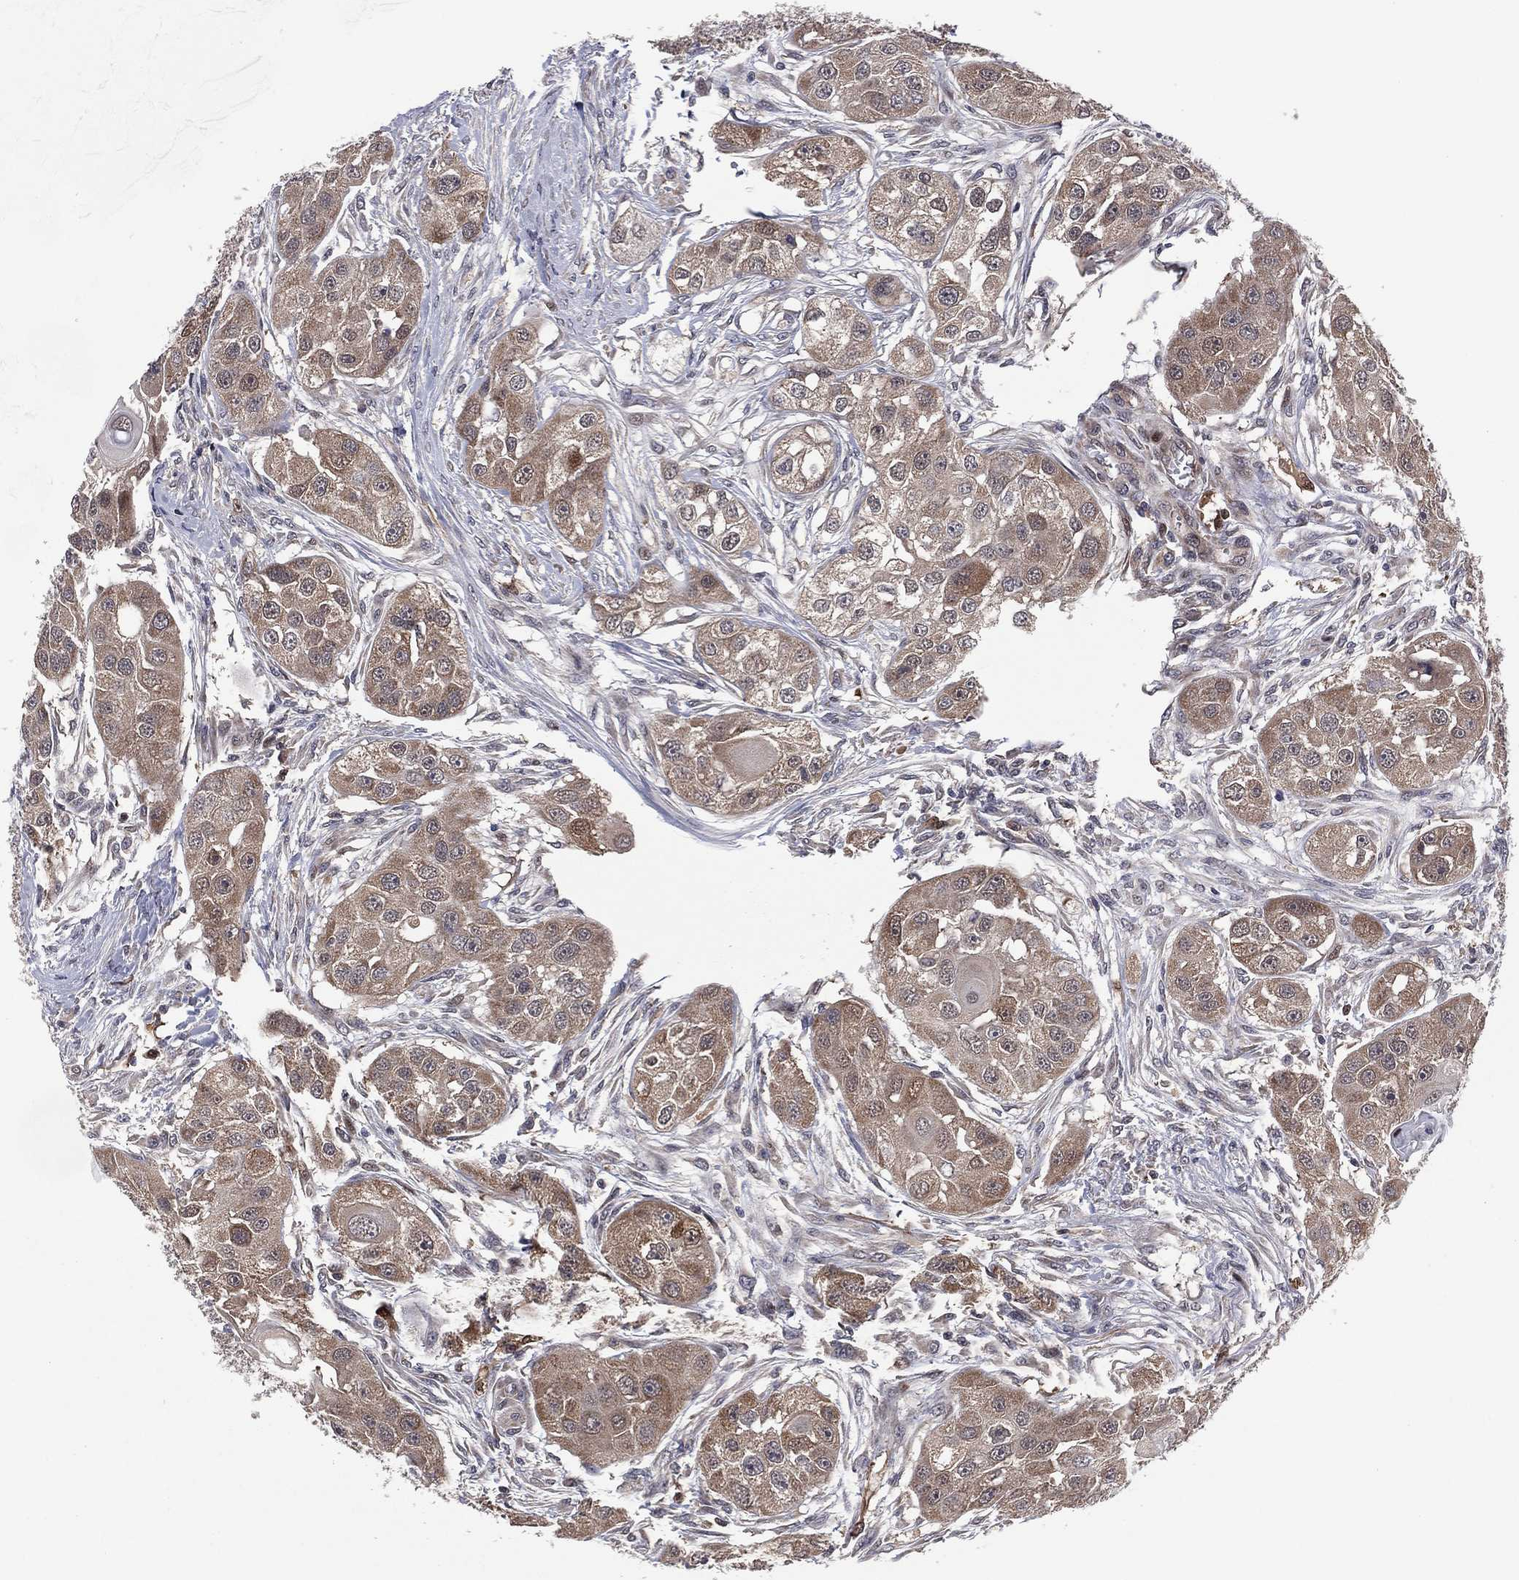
{"staining": {"intensity": "weak", "quantity": "25%-75%", "location": "cytoplasmic/membranous"}, "tissue": "head and neck cancer", "cell_type": "Tumor cells", "image_type": "cancer", "snomed": [{"axis": "morphology", "description": "Normal tissue, NOS"}, {"axis": "morphology", "description": "Squamous cell carcinoma, NOS"}, {"axis": "topography", "description": "Skeletal muscle"}, {"axis": "topography", "description": "Head-Neck"}], "caption": "A photomicrograph of human head and neck cancer stained for a protein shows weak cytoplasmic/membranous brown staining in tumor cells.", "gene": "SNCG", "patient": {"sex": "male", "age": 51}}